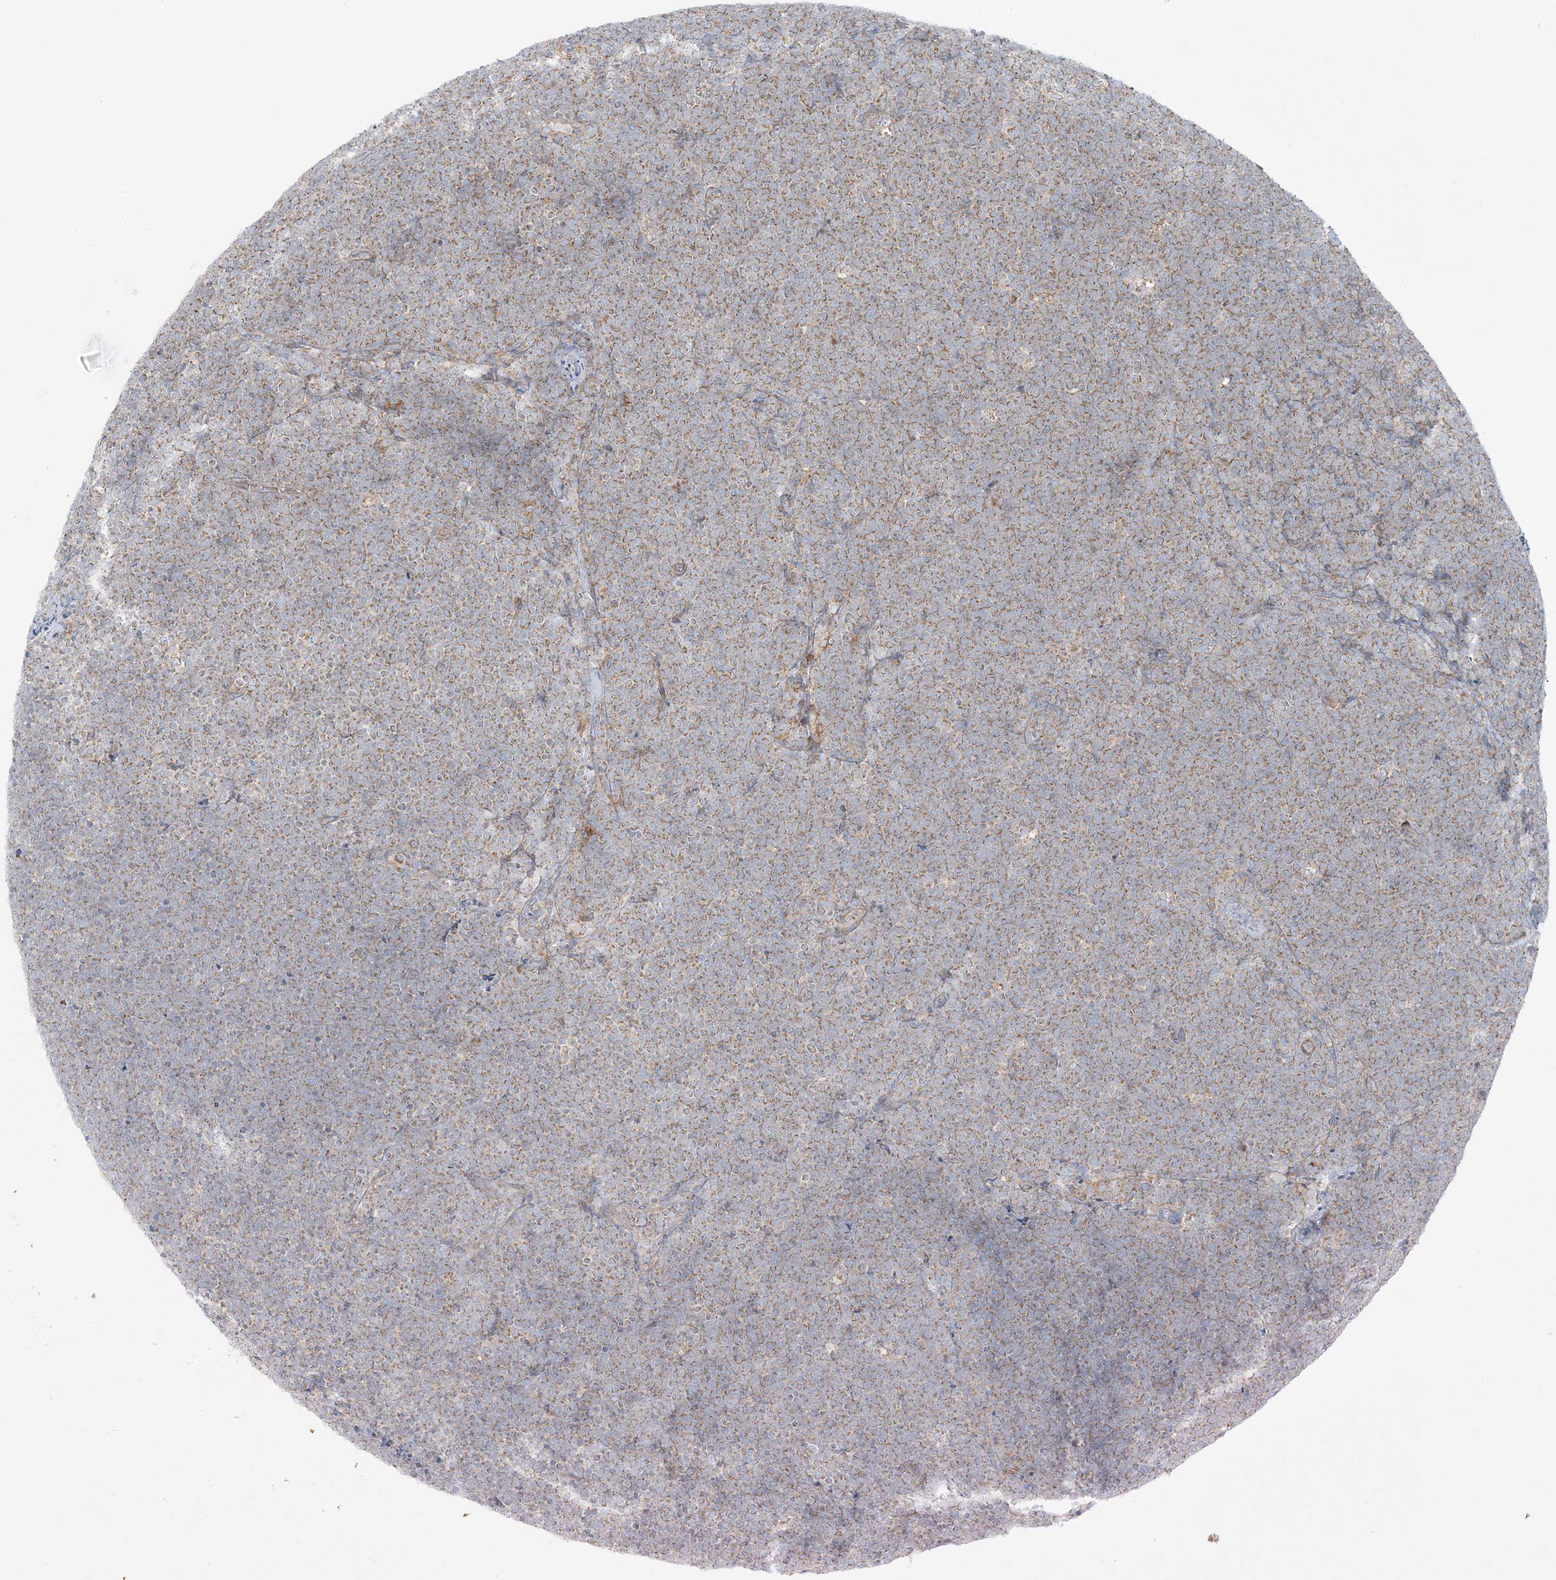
{"staining": {"intensity": "moderate", "quantity": "25%-75%", "location": "cytoplasmic/membranous"}, "tissue": "lymphoma", "cell_type": "Tumor cells", "image_type": "cancer", "snomed": [{"axis": "morphology", "description": "Malignant lymphoma, non-Hodgkin's type, High grade"}, {"axis": "topography", "description": "Lymph node"}], "caption": "A high-resolution photomicrograph shows IHC staining of lymphoma, which displays moderate cytoplasmic/membranous staining in about 25%-75% of tumor cells.", "gene": "PIK3R4", "patient": {"sex": "male", "age": 13}}